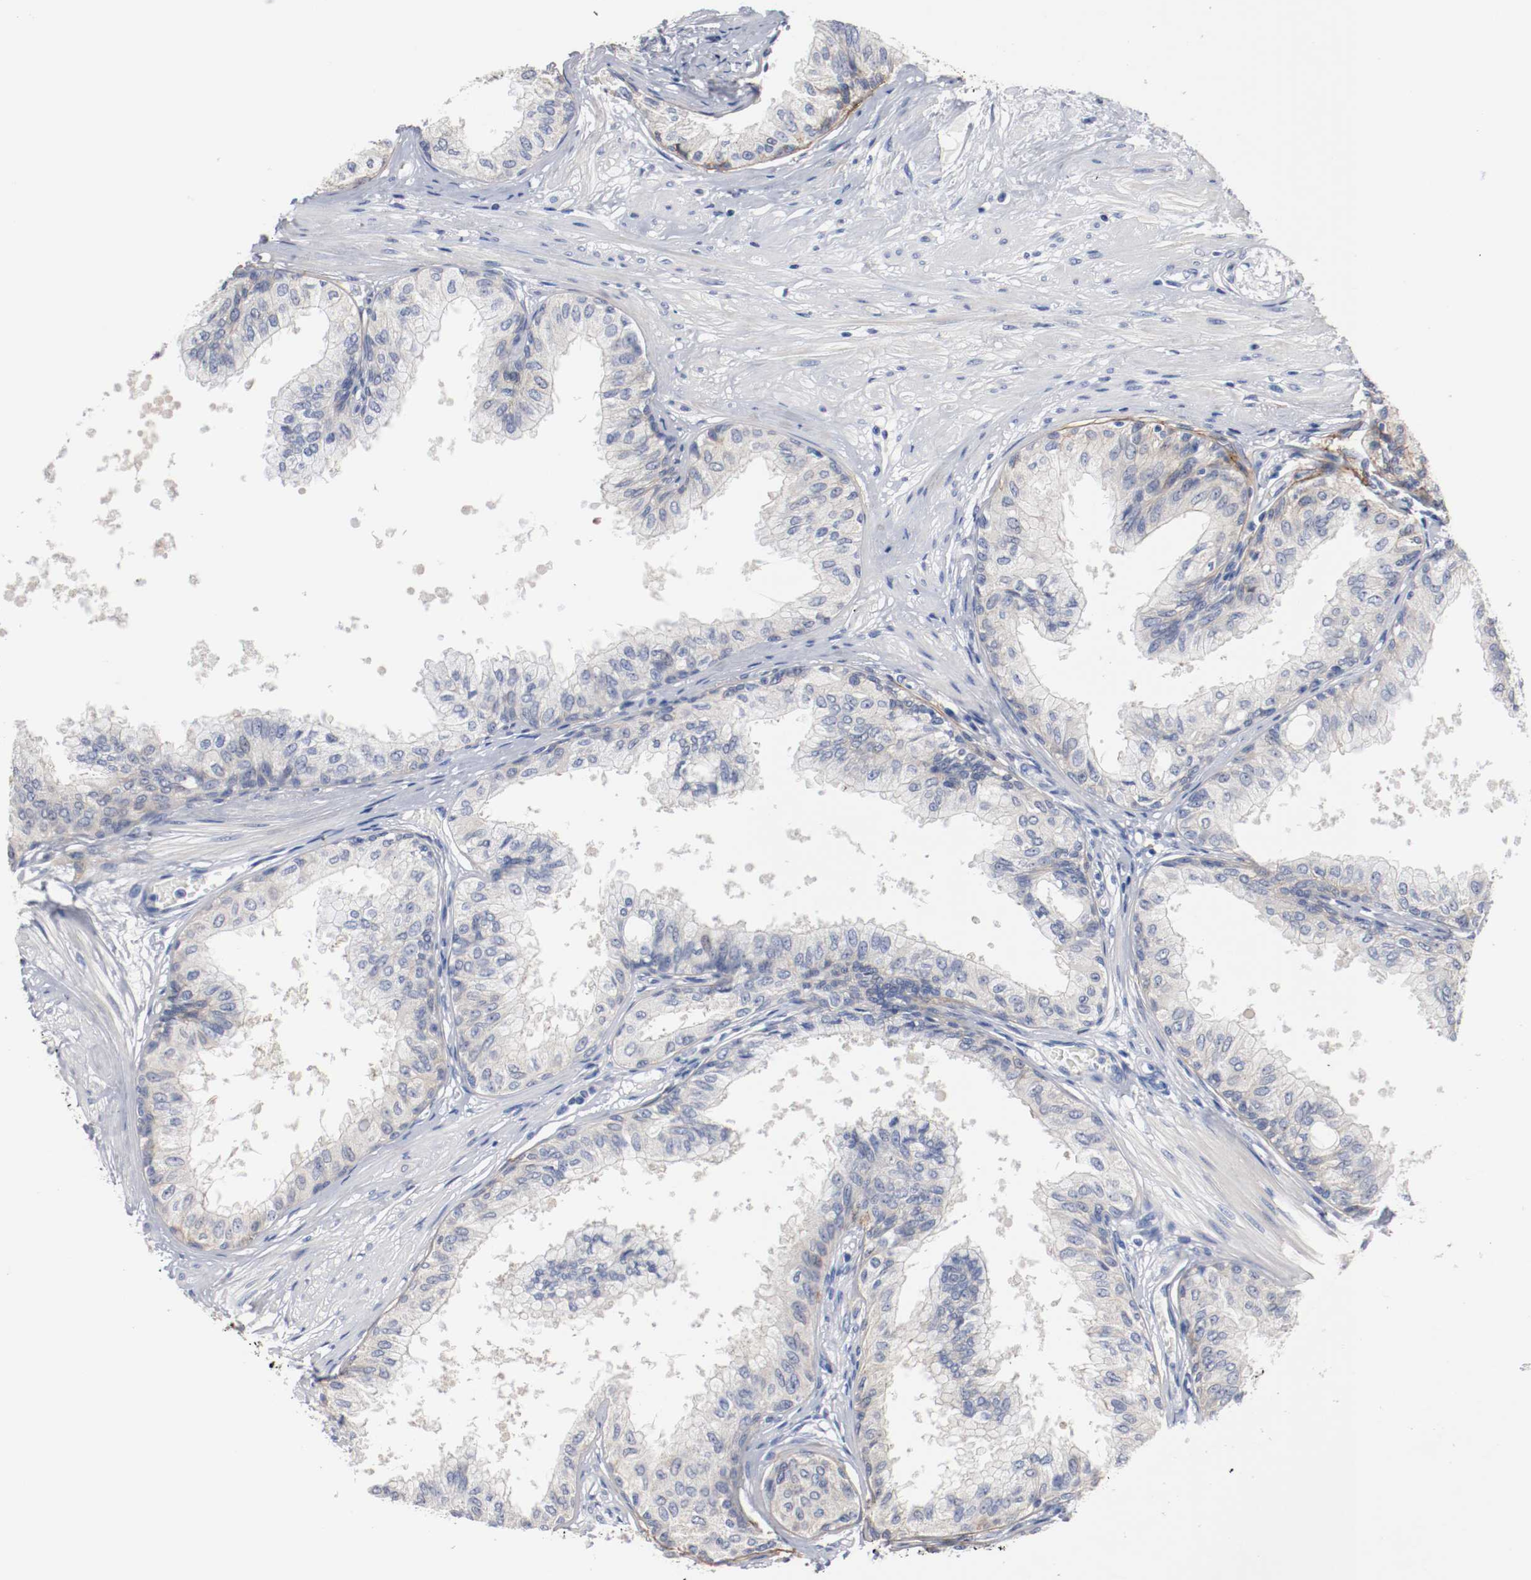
{"staining": {"intensity": "moderate", "quantity": "<25%", "location": "cytoplasmic/membranous"}, "tissue": "prostate", "cell_type": "Glandular cells", "image_type": "normal", "snomed": [{"axis": "morphology", "description": "Normal tissue, NOS"}, {"axis": "topography", "description": "Prostate"}, {"axis": "topography", "description": "Seminal veicle"}], "caption": "Prostate stained for a protein (brown) displays moderate cytoplasmic/membranous positive expression in approximately <25% of glandular cells.", "gene": "TNC", "patient": {"sex": "male", "age": 60}}